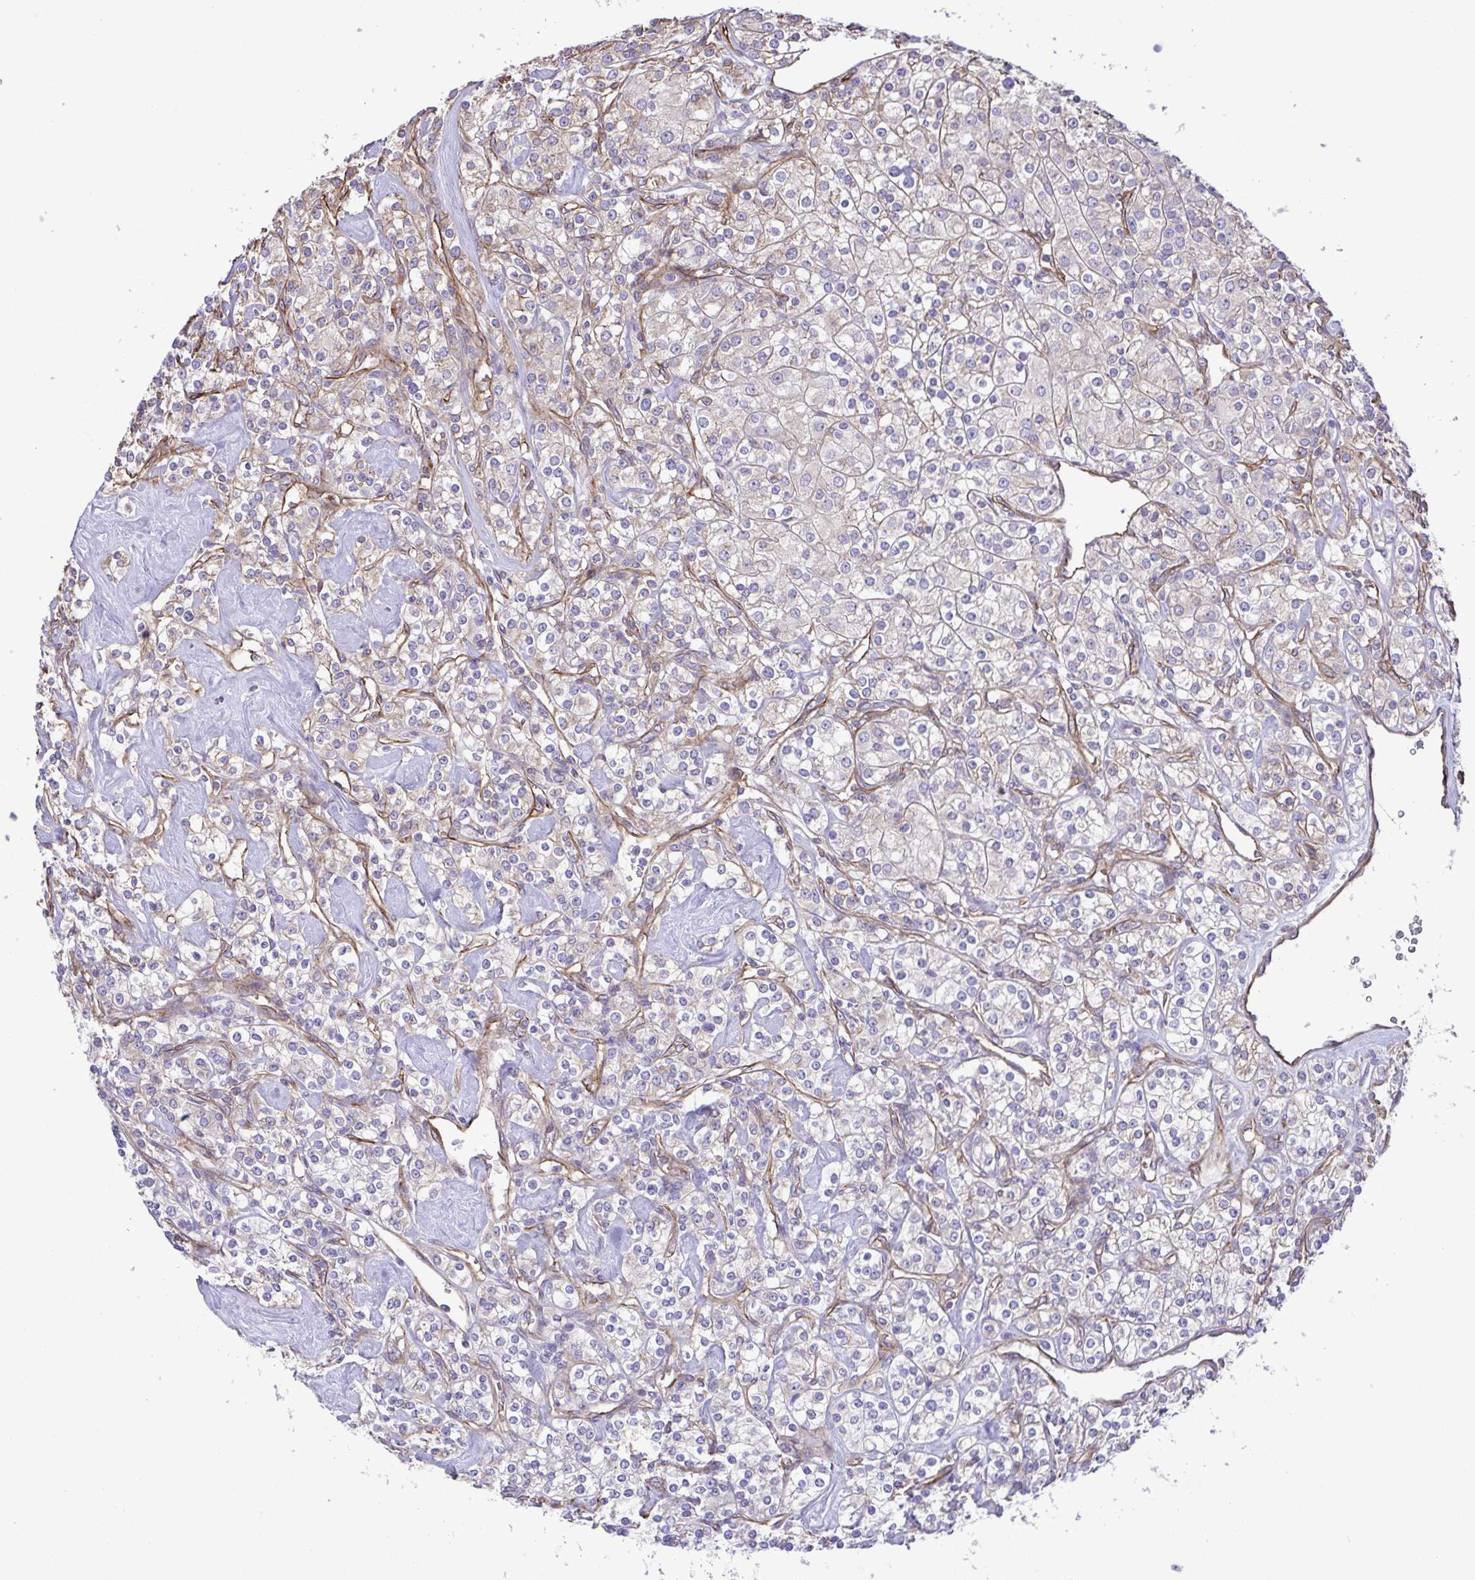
{"staining": {"intensity": "weak", "quantity": "<25%", "location": "cytoplasmic/membranous"}, "tissue": "renal cancer", "cell_type": "Tumor cells", "image_type": "cancer", "snomed": [{"axis": "morphology", "description": "Adenocarcinoma, NOS"}, {"axis": "topography", "description": "Kidney"}], "caption": "High power microscopy photomicrograph of an immunohistochemistry histopathology image of renal cancer (adenocarcinoma), revealing no significant expression in tumor cells. (Stains: DAB (3,3'-diaminobenzidine) immunohistochemistry (IHC) with hematoxylin counter stain, Microscopy: brightfield microscopy at high magnification).", "gene": "FLT1", "patient": {"sex": "male", "age": 77}}